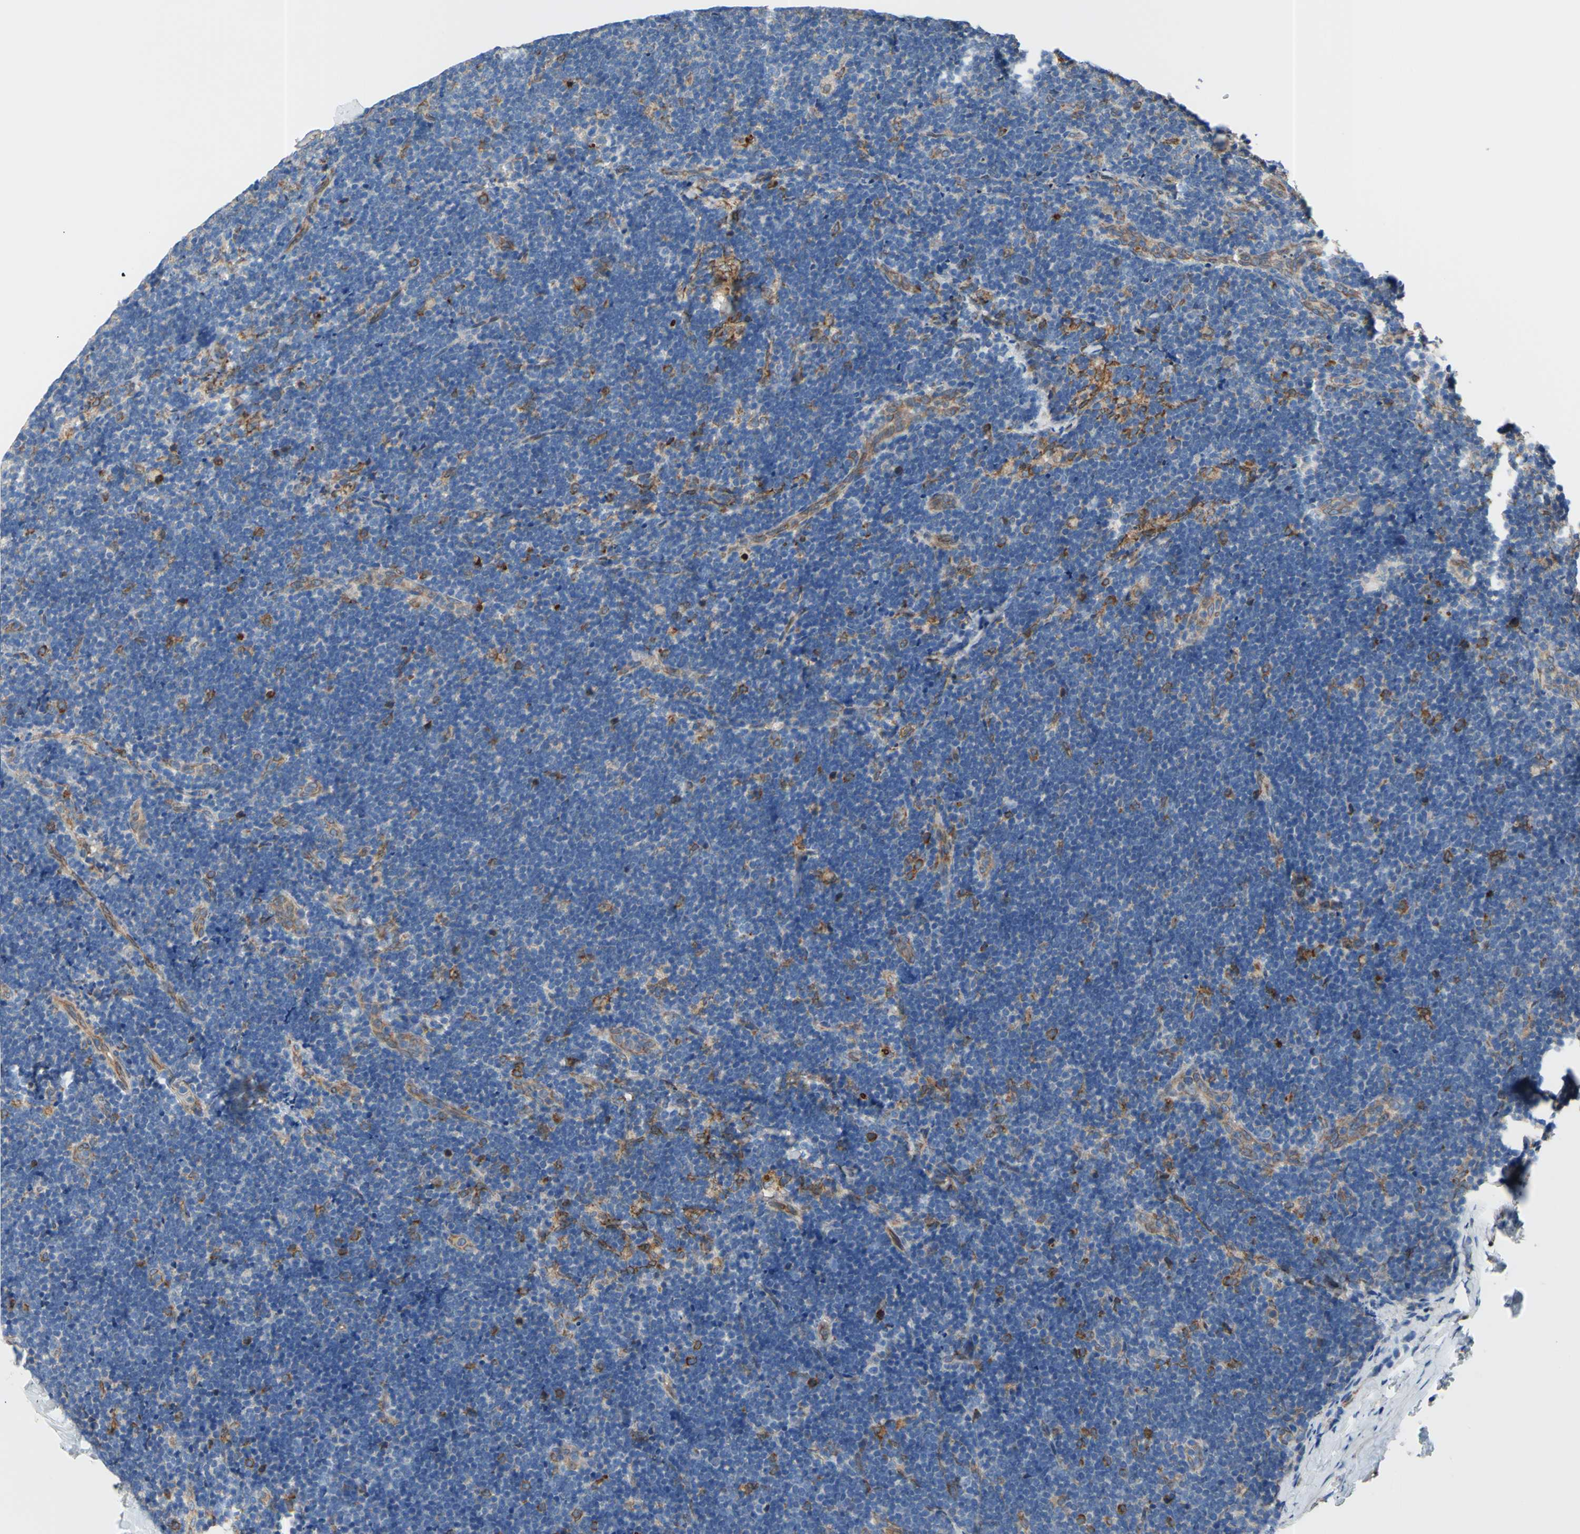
{"staining": {"intensity": "moderate", "quantity": "<25%", "location": "cytoplasmic/membranous"}, "tissue": "lymph node", "cell_type": "Germinal center cells", "image_type": "normal", "snomed": [{"axis": "morphology", "description": "Normal tissue, NOS"}, {"axis": "topography", "description": "Lymph node"}], "caption": "Protein positivity by immunohistochemistry demonstrates moderate cytoplasmic/membranous positivity in approximately <25% of germinal center cells in normal lymph node. (brown staining indicates protein expression, while blue staining denotes nuclei).", "gene": "MGST2", "patient": {"sex": "female", "age": 14}}